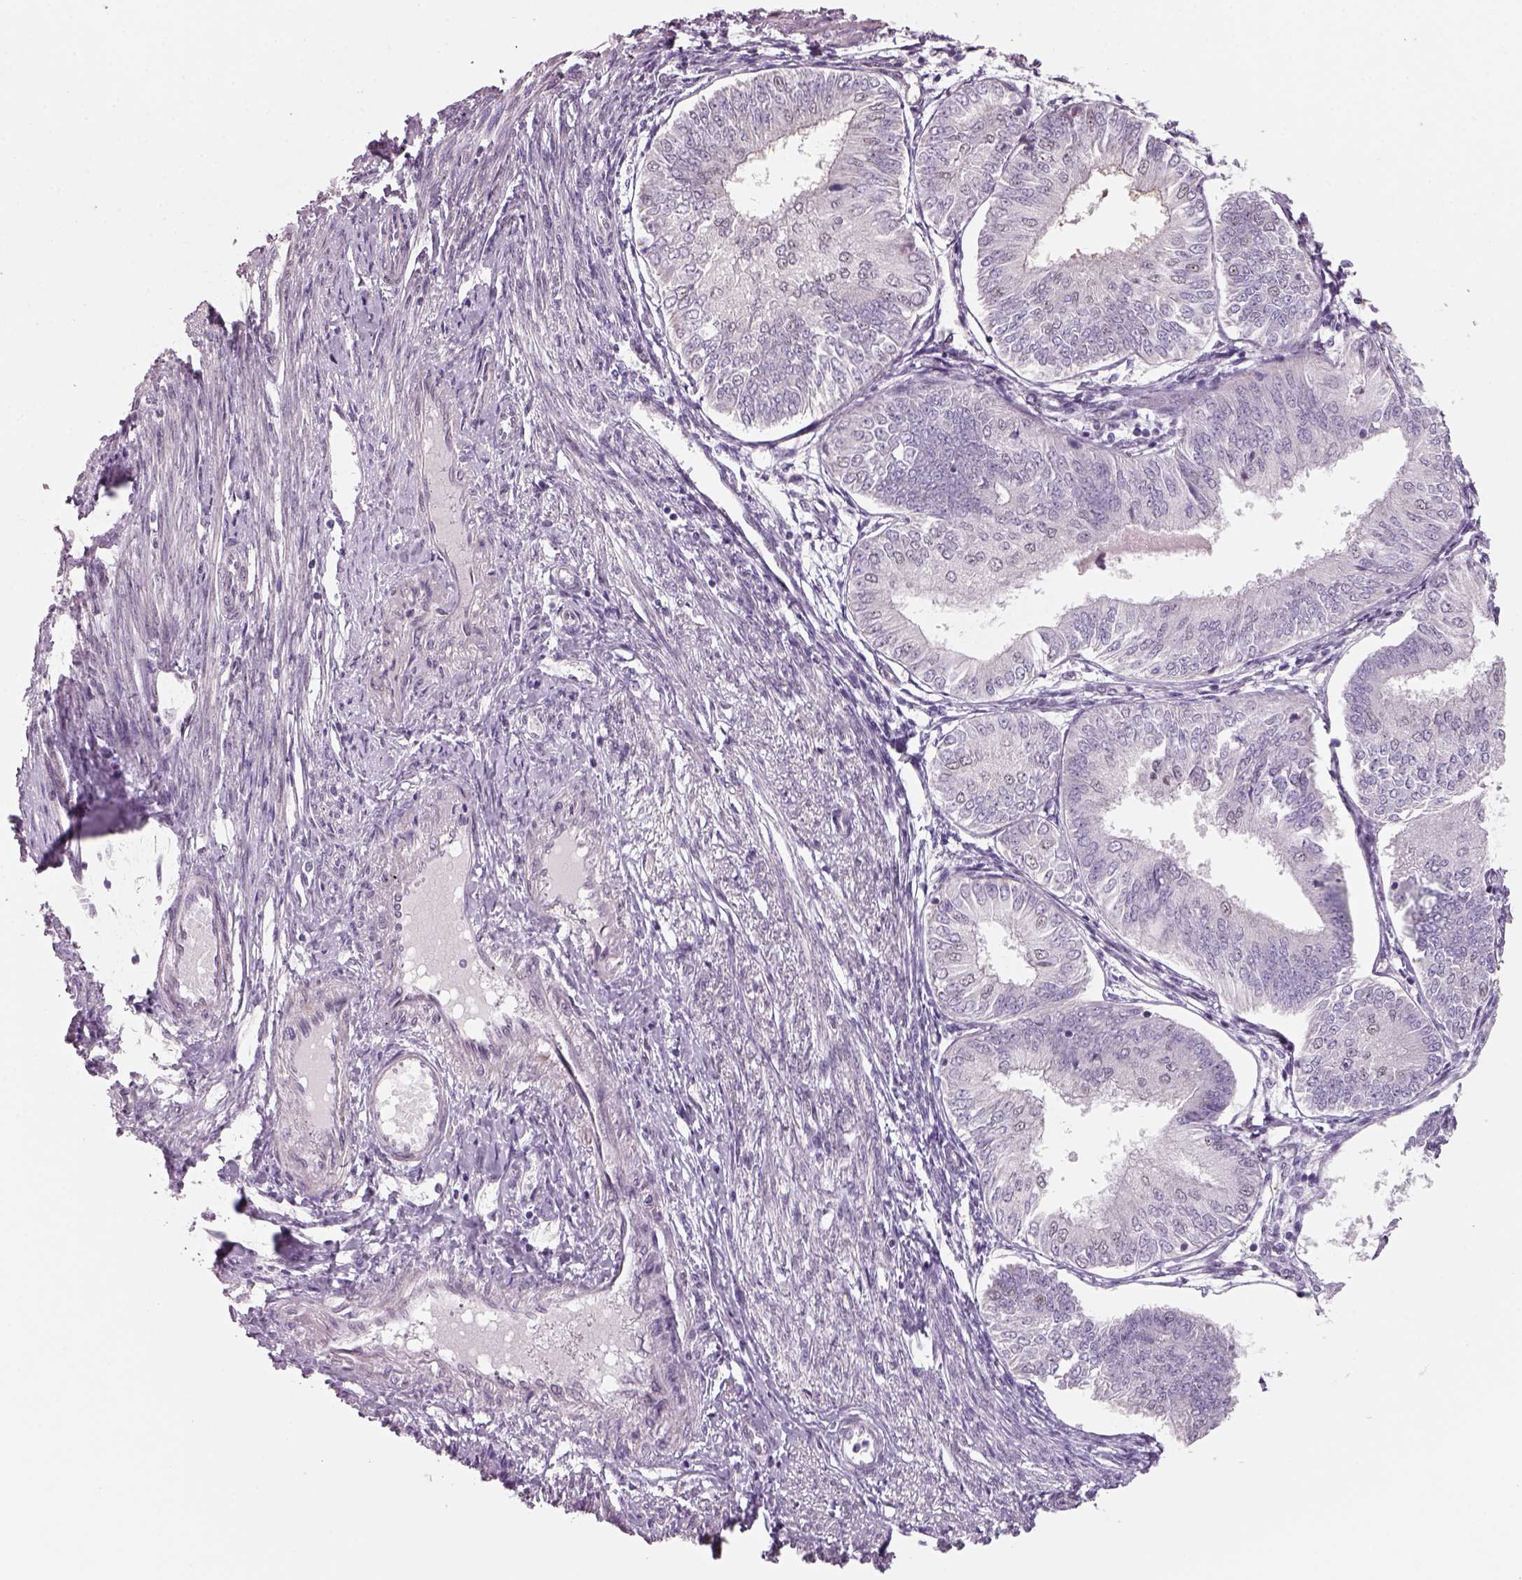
{"staining": {"intensity": "negative", "quantity": "none", "location": "none"}, "tissue": "endometrial cancer", "cell_type": "Tumor cells", "image_type": "cancer", "snomed": [{"axis": "morphology", "description": "Adenocarcinoma, NOS"}, {"axis": "topography", "description": "Endometrium"}], "caption": "Tumor cells are negative for protein expression in human adenocarcinoma (endometrial).", "gene": "NAT8", "patient": {"sex": "female", "age": 58}}